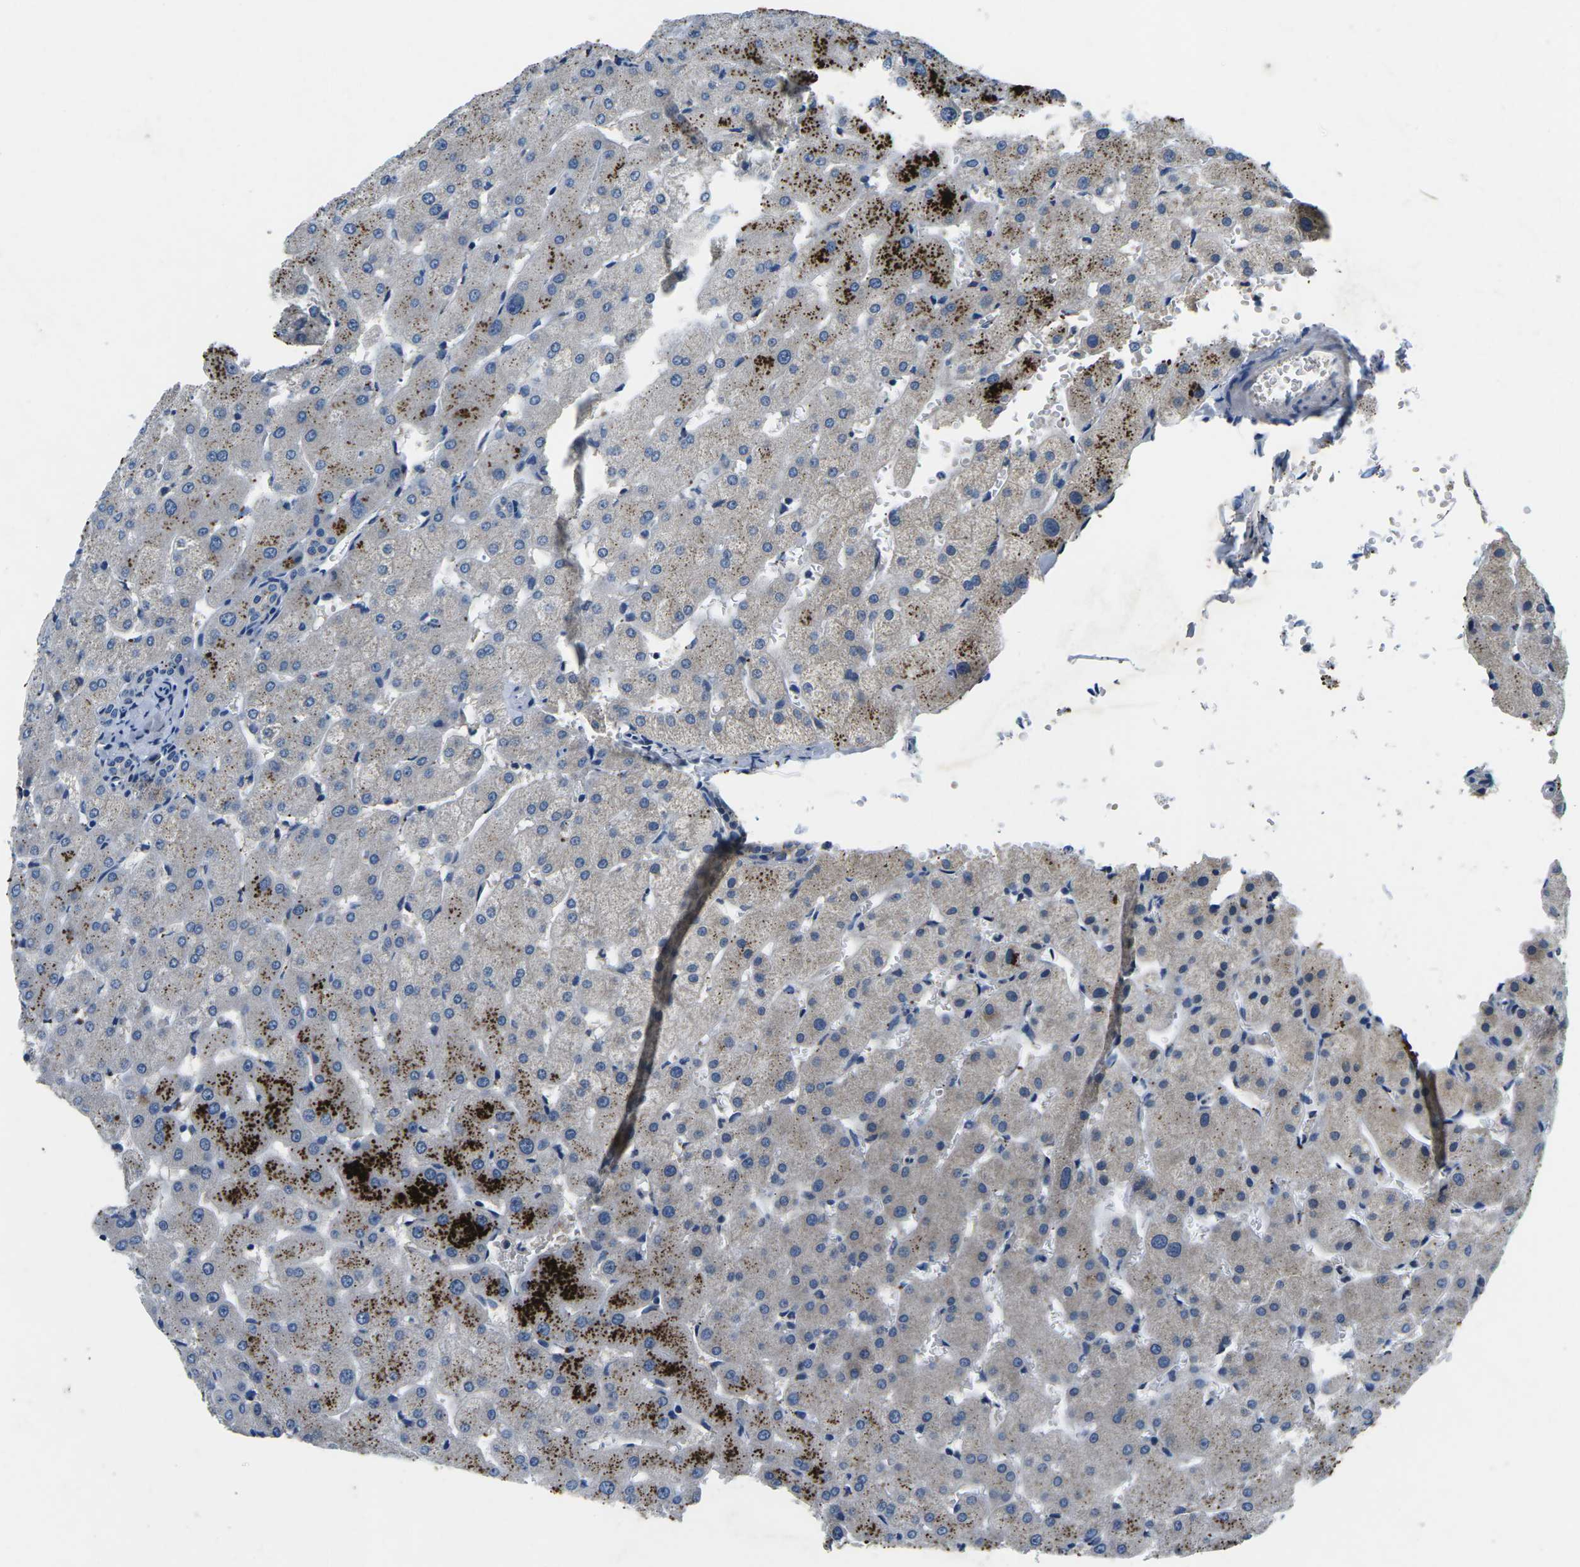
{"staining": {"intensity": "negative", "quantity": "none", "location": "none"}, "tissue": "liver", "cell_type": "Cholangiocytes", "image_type": "normal", "snomed": [{"axis": "morphology", "description": "Normal tissue, NOS"}, {"axis": "topography", "description": "Liver"}], "caption": "This is an immunohistochemistry histopathology image of unremarkable liver. There is no expression in cholangiocytes.", "gene": "PDCD6IP", "patient": {"sex": "female", "age": 63}}